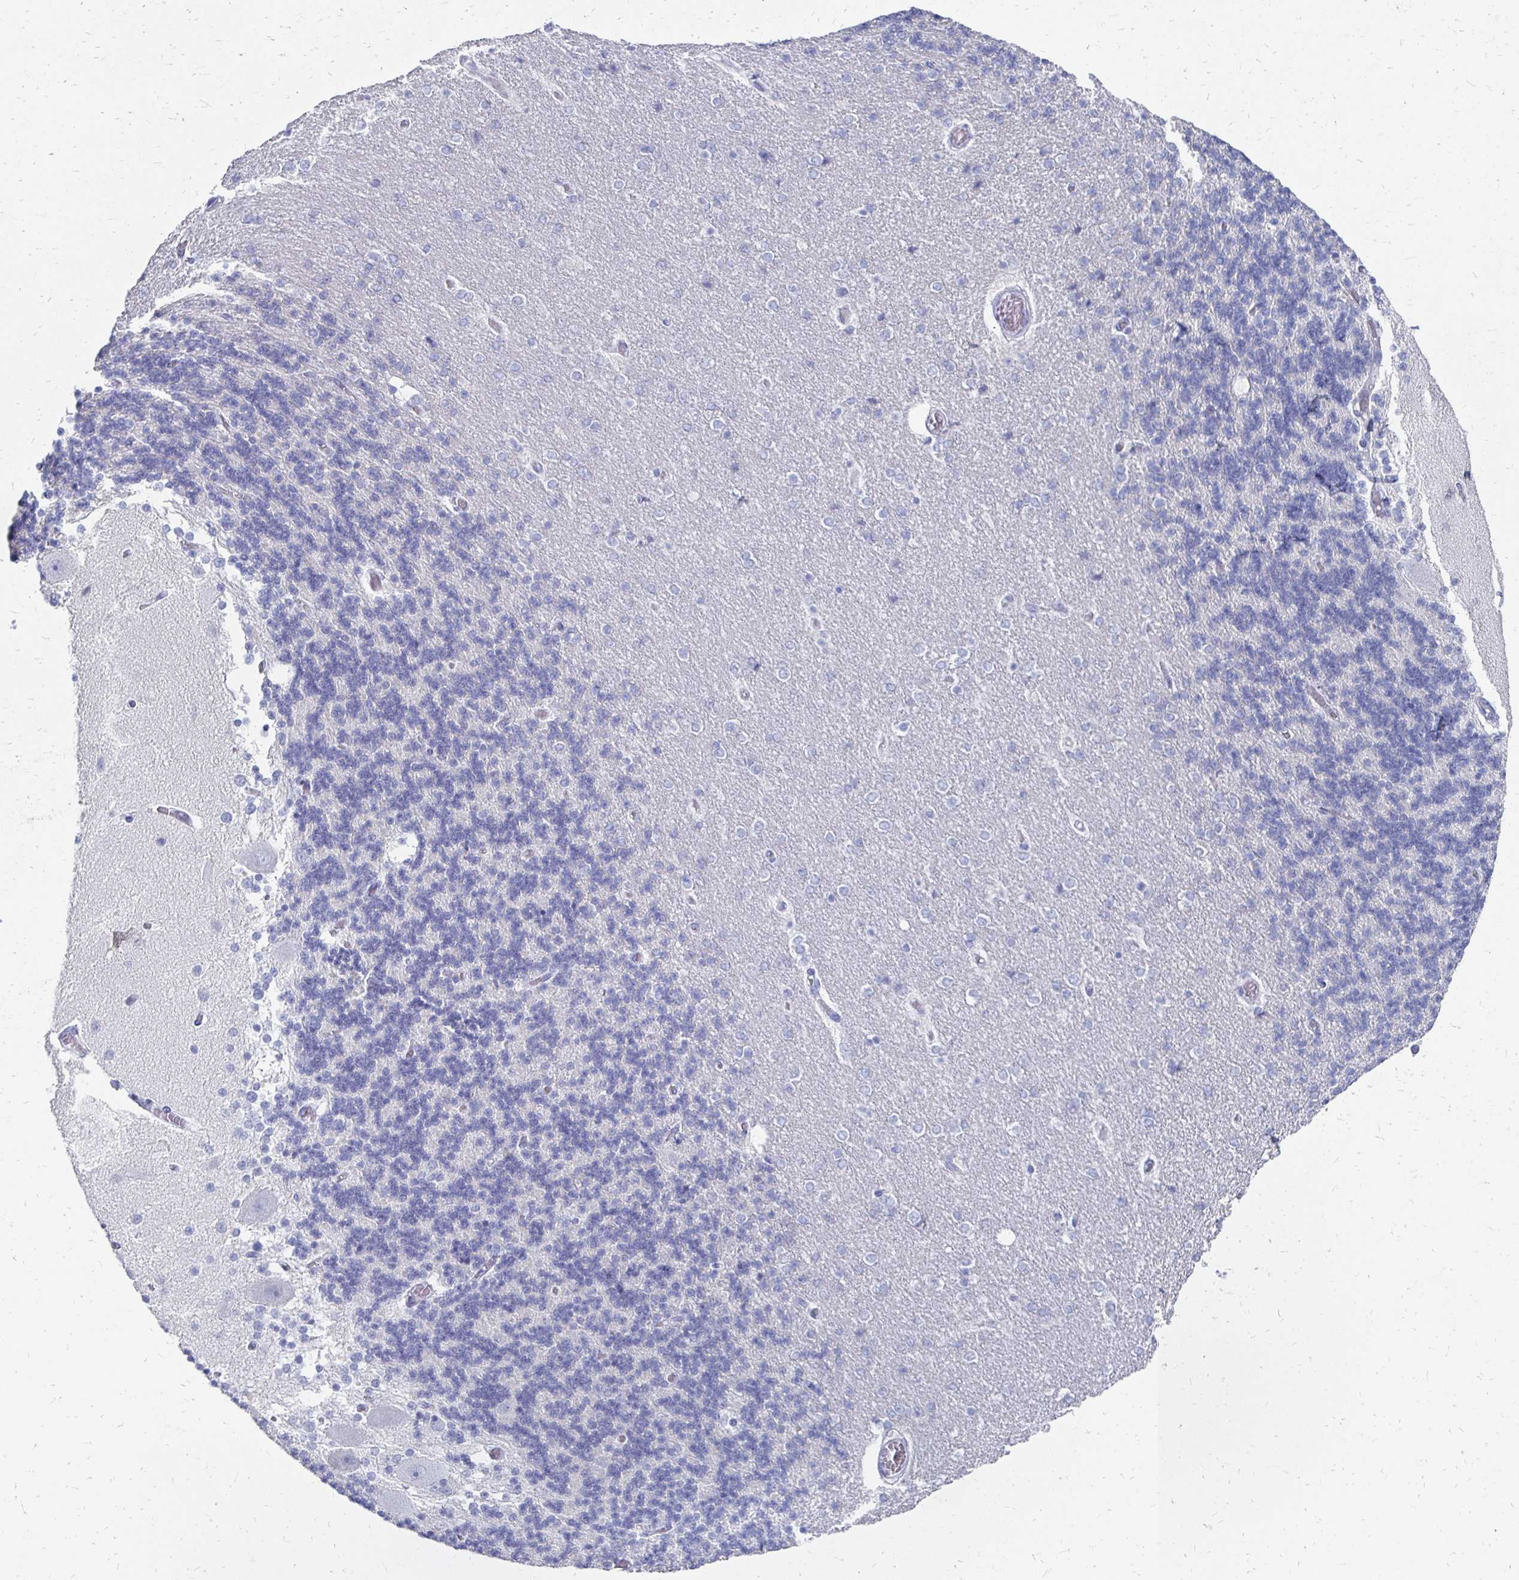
{"staining": {"intensity": "negative", "quantity": "none", "location": "none"}, "tissue": "cerebellum", "cell_type": "Cells in granular layer", "image_type": "normal", "snomed": [{"axis": "morphology", "description": "Normal tissue, NOS"}, {"axis": "topography", "description": "Cerebellum"}], "caption": "IHC photomicrograph of benign human cerebellum stained for a protein (brown), which demonstrates no positivity in cells in granular layer.", "gene": "SYCP3", "patient": {"sex": "female", "age": 54}}